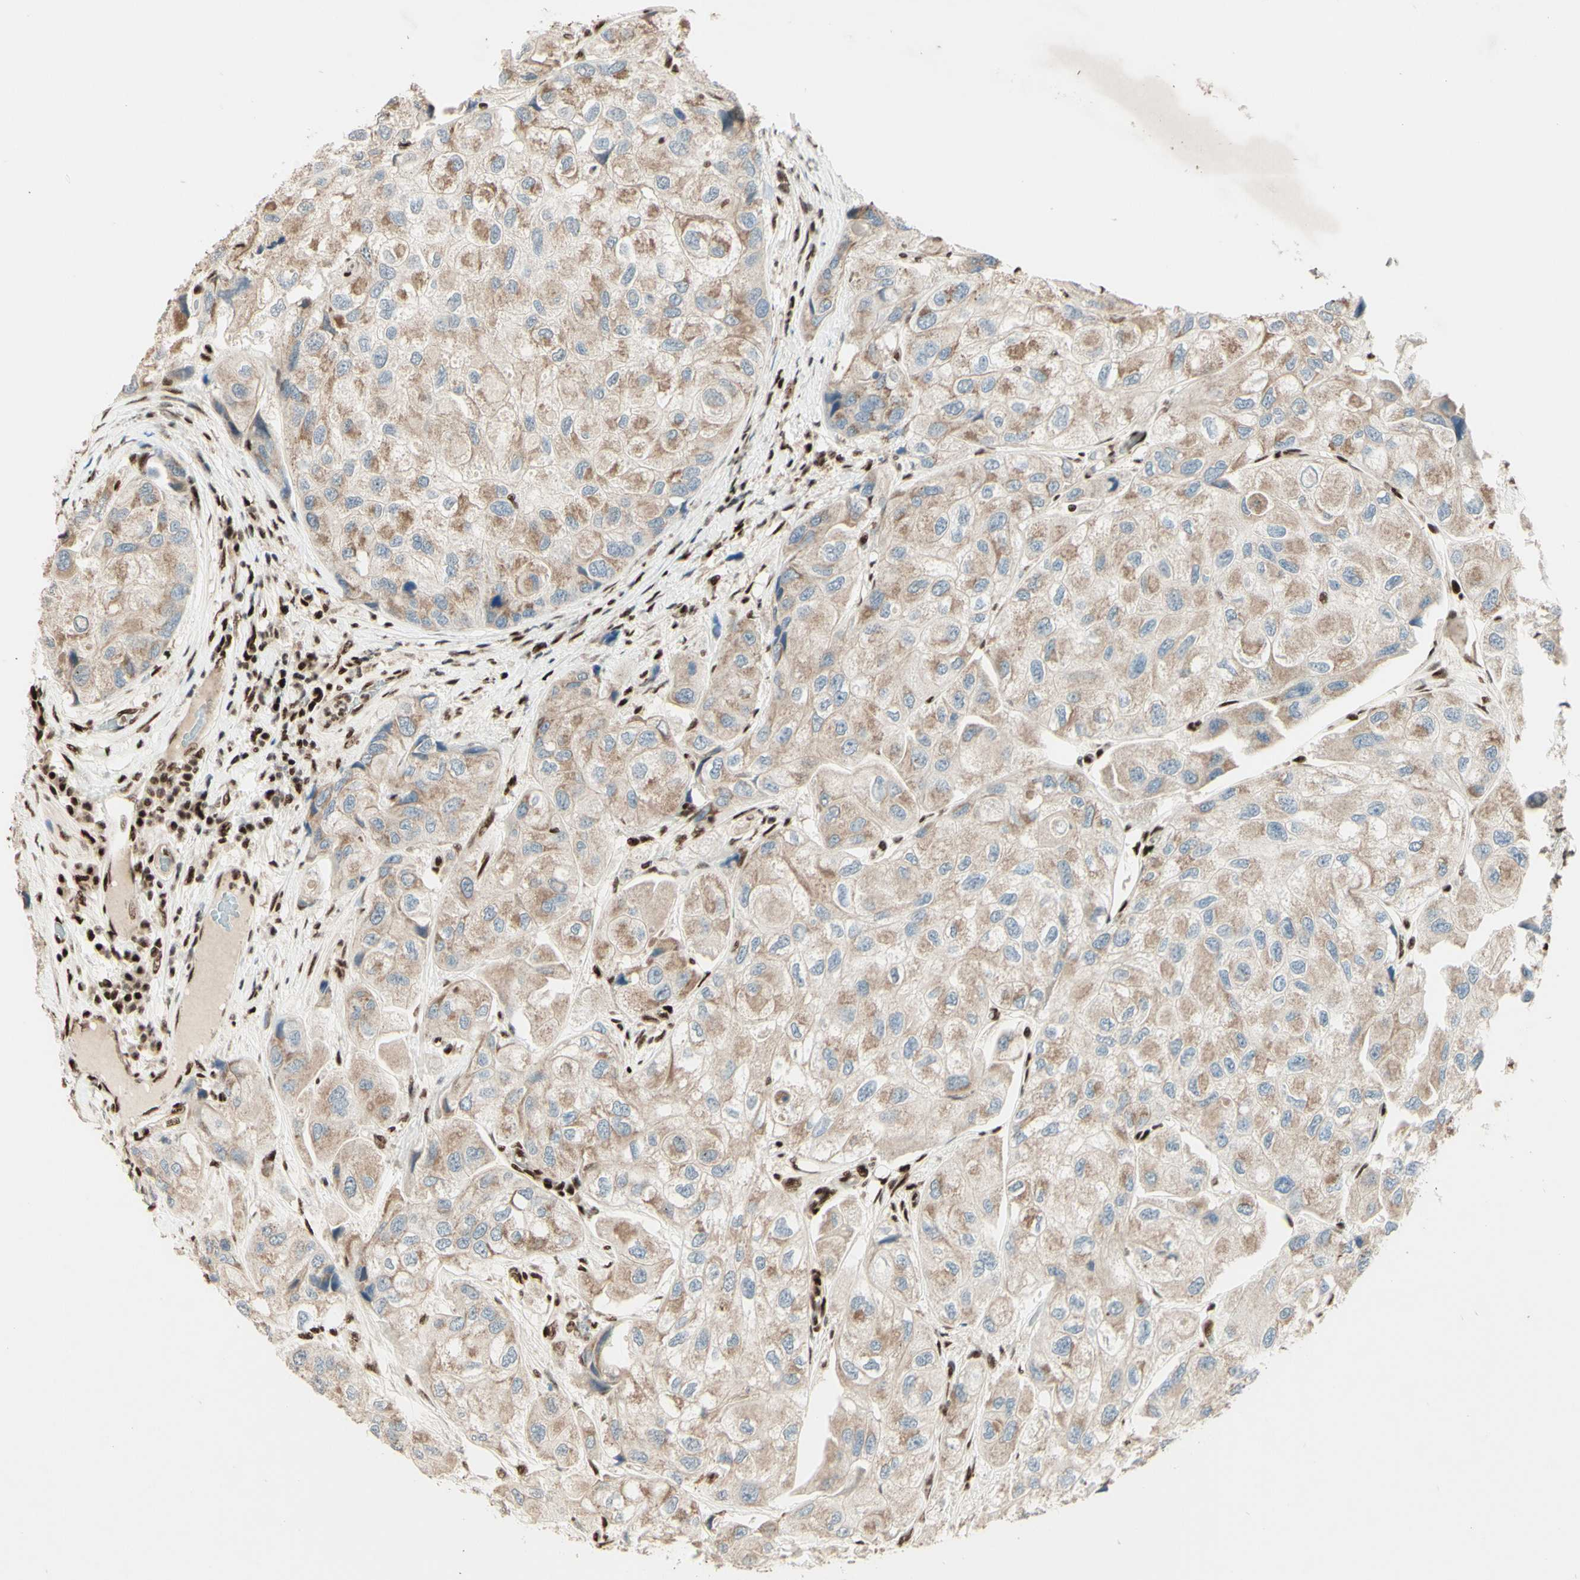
{"staining": {"intensity": "moderate", "quantity": ">75%", "location": "cytoplasmic/membranous"}, "tissue": "urothelial cancer", "cell_type": "Tumor cells", "image_type": "cancer", "snomed": [{"axis": "morphology", "description": "Urothelial carcinoma, High grade"}, {"axis": "topography", "description": "Urinary bladder"}], "caption": "A photomicrograph of urothelial carcinoma (high-grade) stained for a protein demonstrates moderate cytoplasmic/membranous brown staining in tumor cells.", "gene": "NR3C1", "patient": {"sex": "female", "age": 64}}